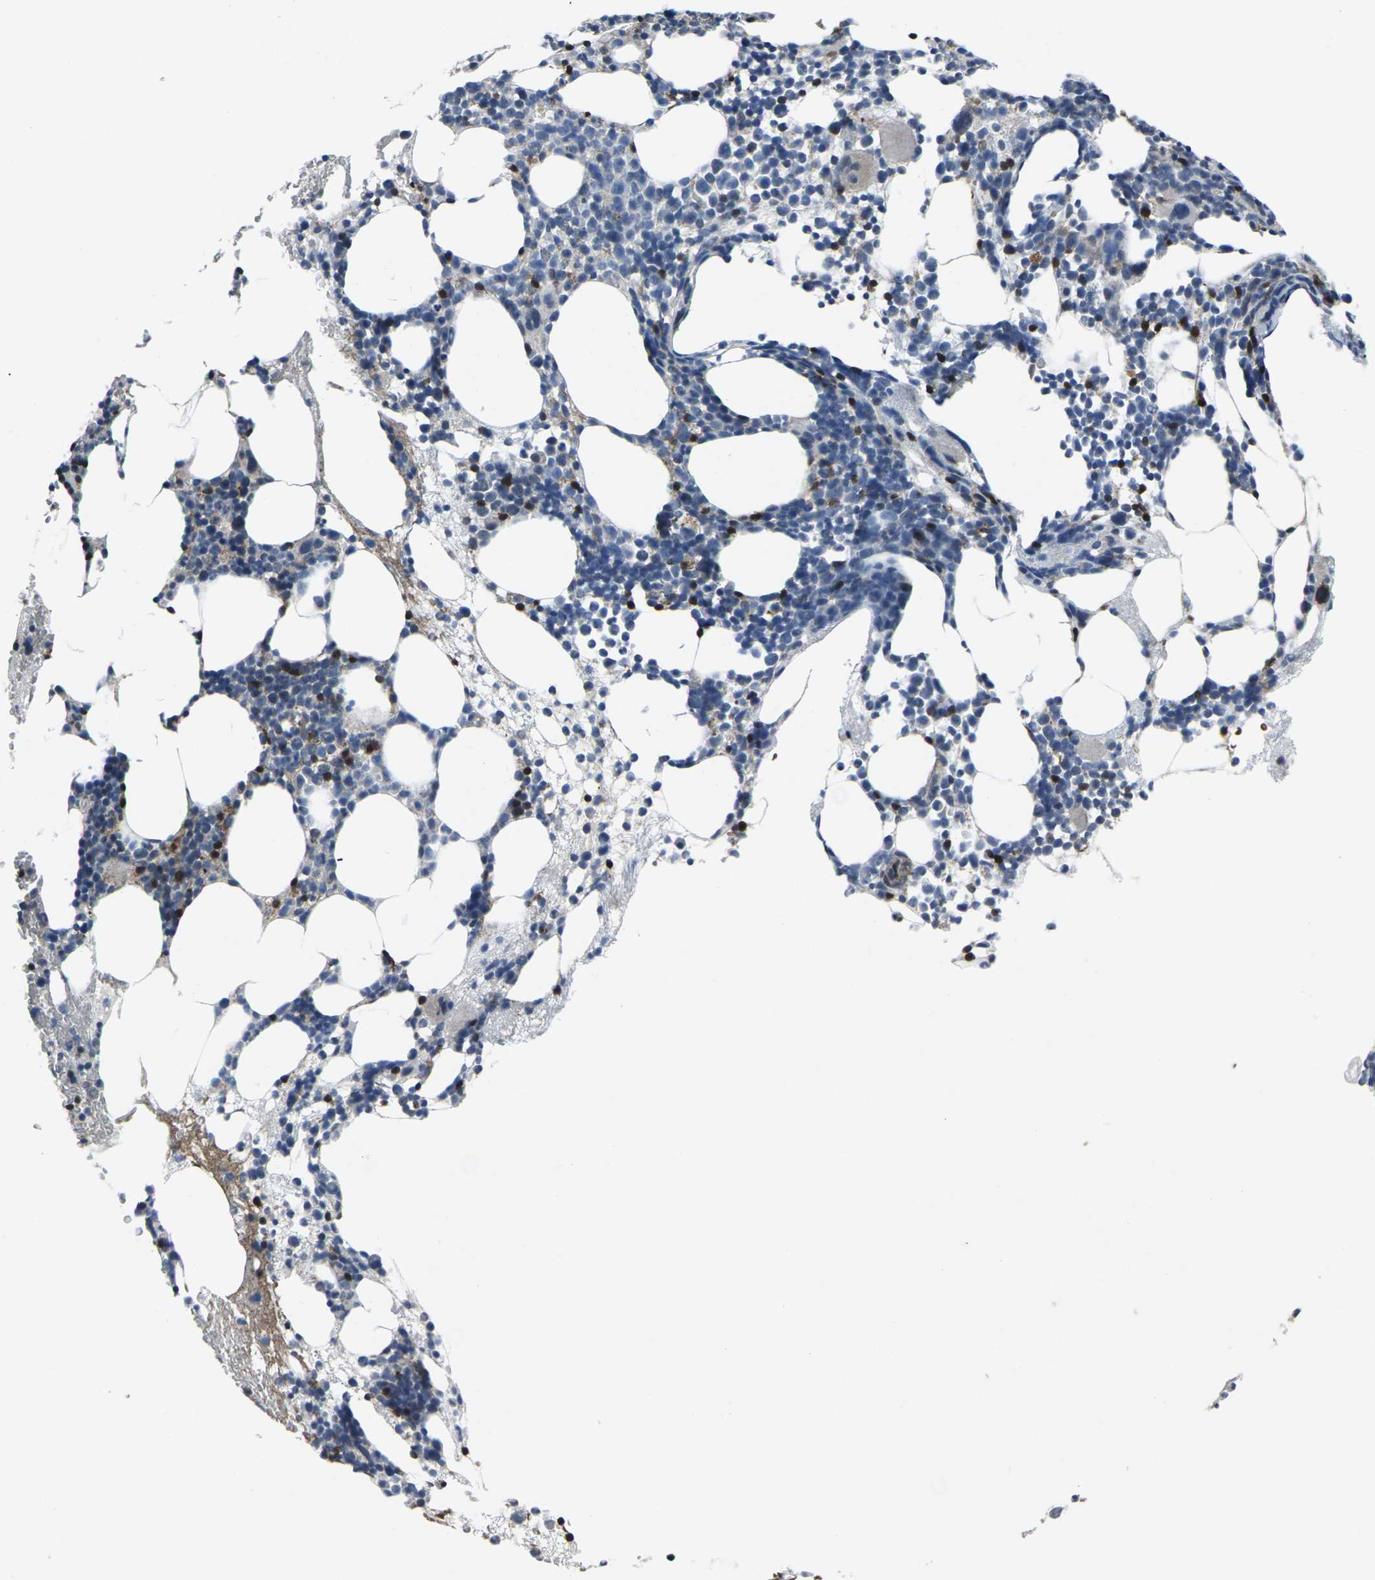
{"staining": {"intensity": "strong", "quantity": "<25%", "location": "nuclear"}, "tissue": "bone marrow", "cell_type": "Hematopoietic cells", "image_type": "normal", "snomed": [{"axis": "morphology", "description": "Normal tissue, NOS"}, {"axis": "morphology", "description": "Inflammation, NOS"}, {"axis": "topography", "description": "Bone marrow"}], "caption": "A histopathology image of bone marrow stained for a protein exhibits strong nuclear brown staining in hematopoietic cells.", "gene": "STAT4", "patient": {"sex": "female", "age": 76}}